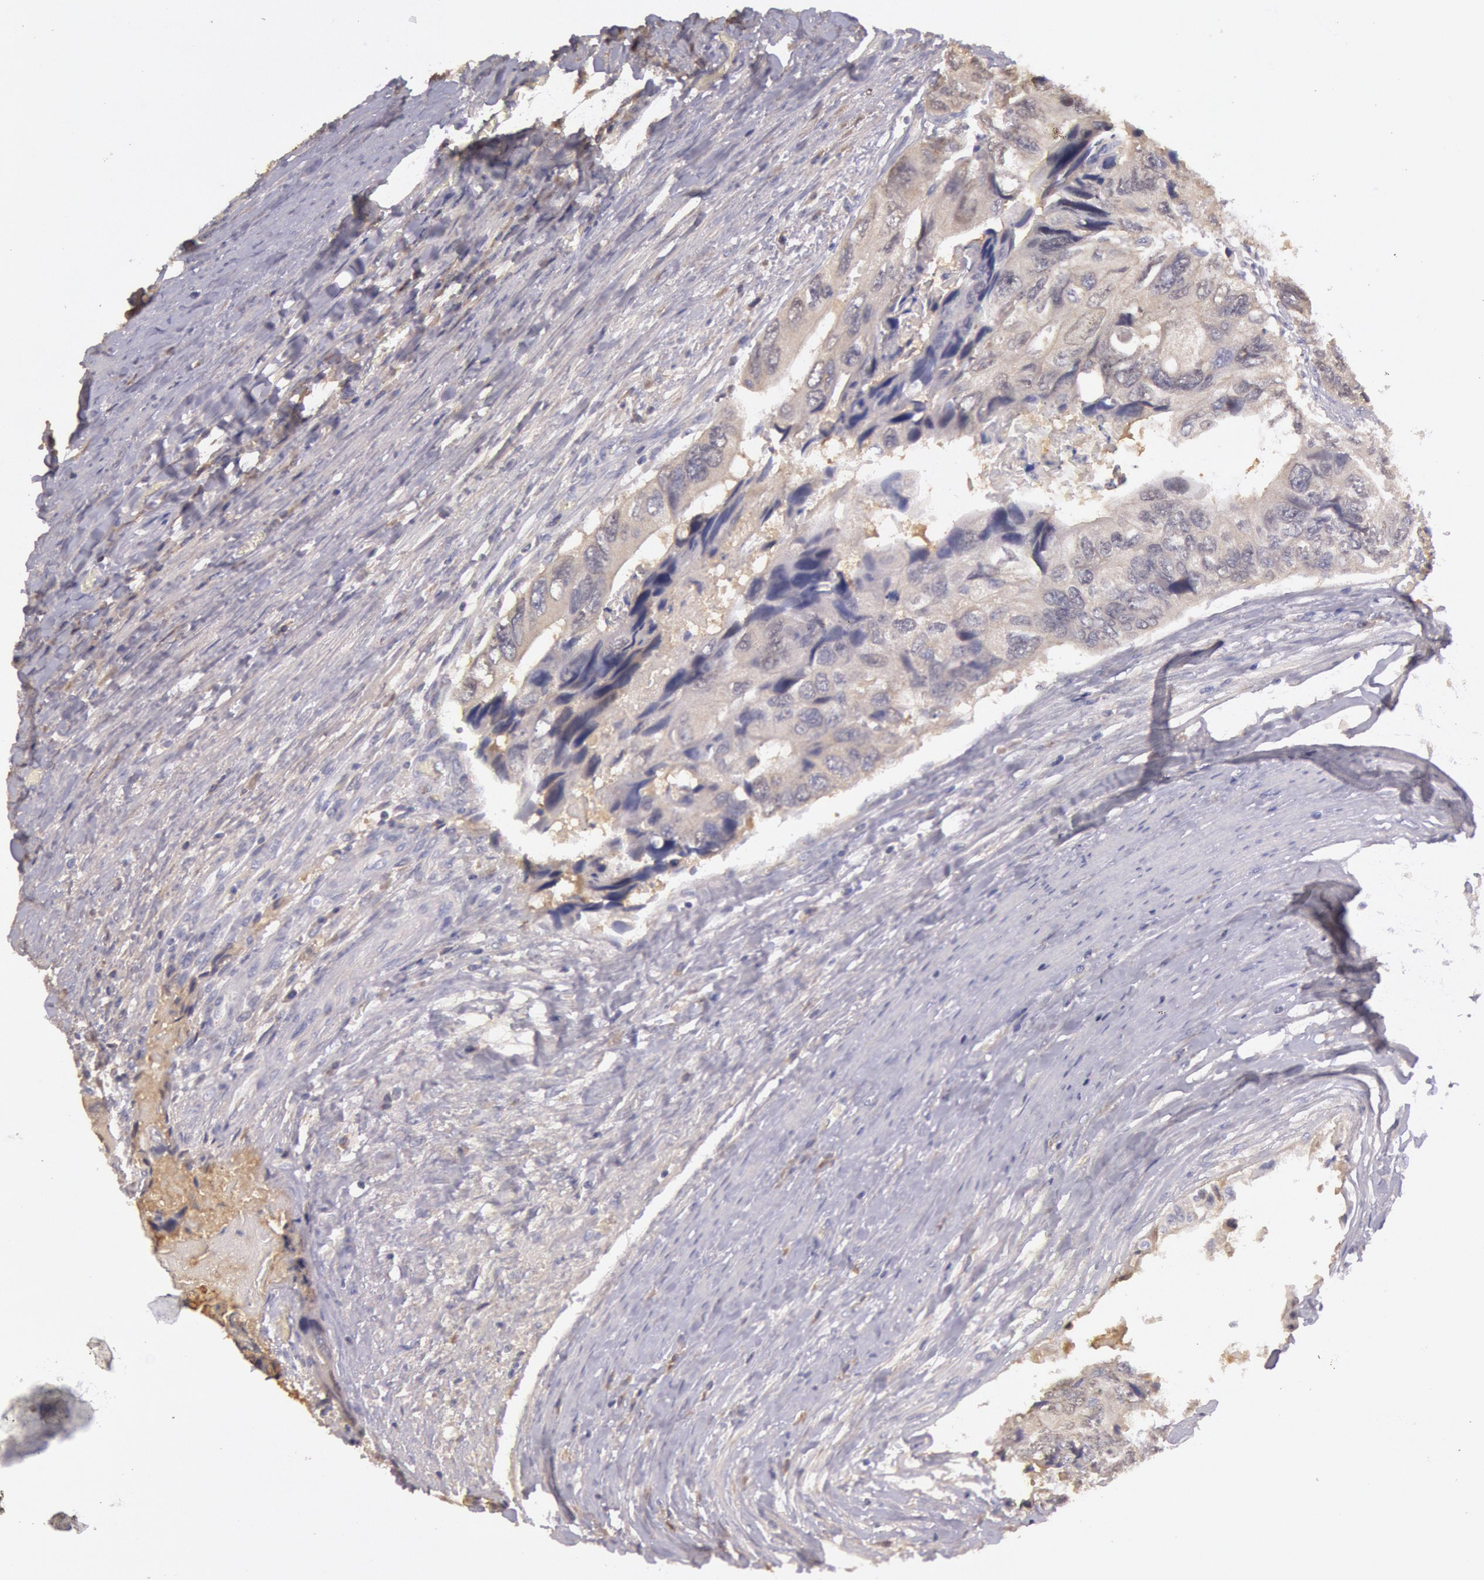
{"staining": {"intensity": "negative", "quantity": "none", "location": "none"}, "tissue": "colorectal cancer", "cell_type": "Tumor cells", "image_type": "cancer", "snomed": [{"axis": "morphology", "description": "Adenocarcinoma, NOS"}, {"axis": "topography", "description": "Rectum"}], "caption": "Tumor cells show no significant positivity in colorectal adenocarcinoma.", "gene": "C1R", "patient": {"sex": "female", "age": 82}}